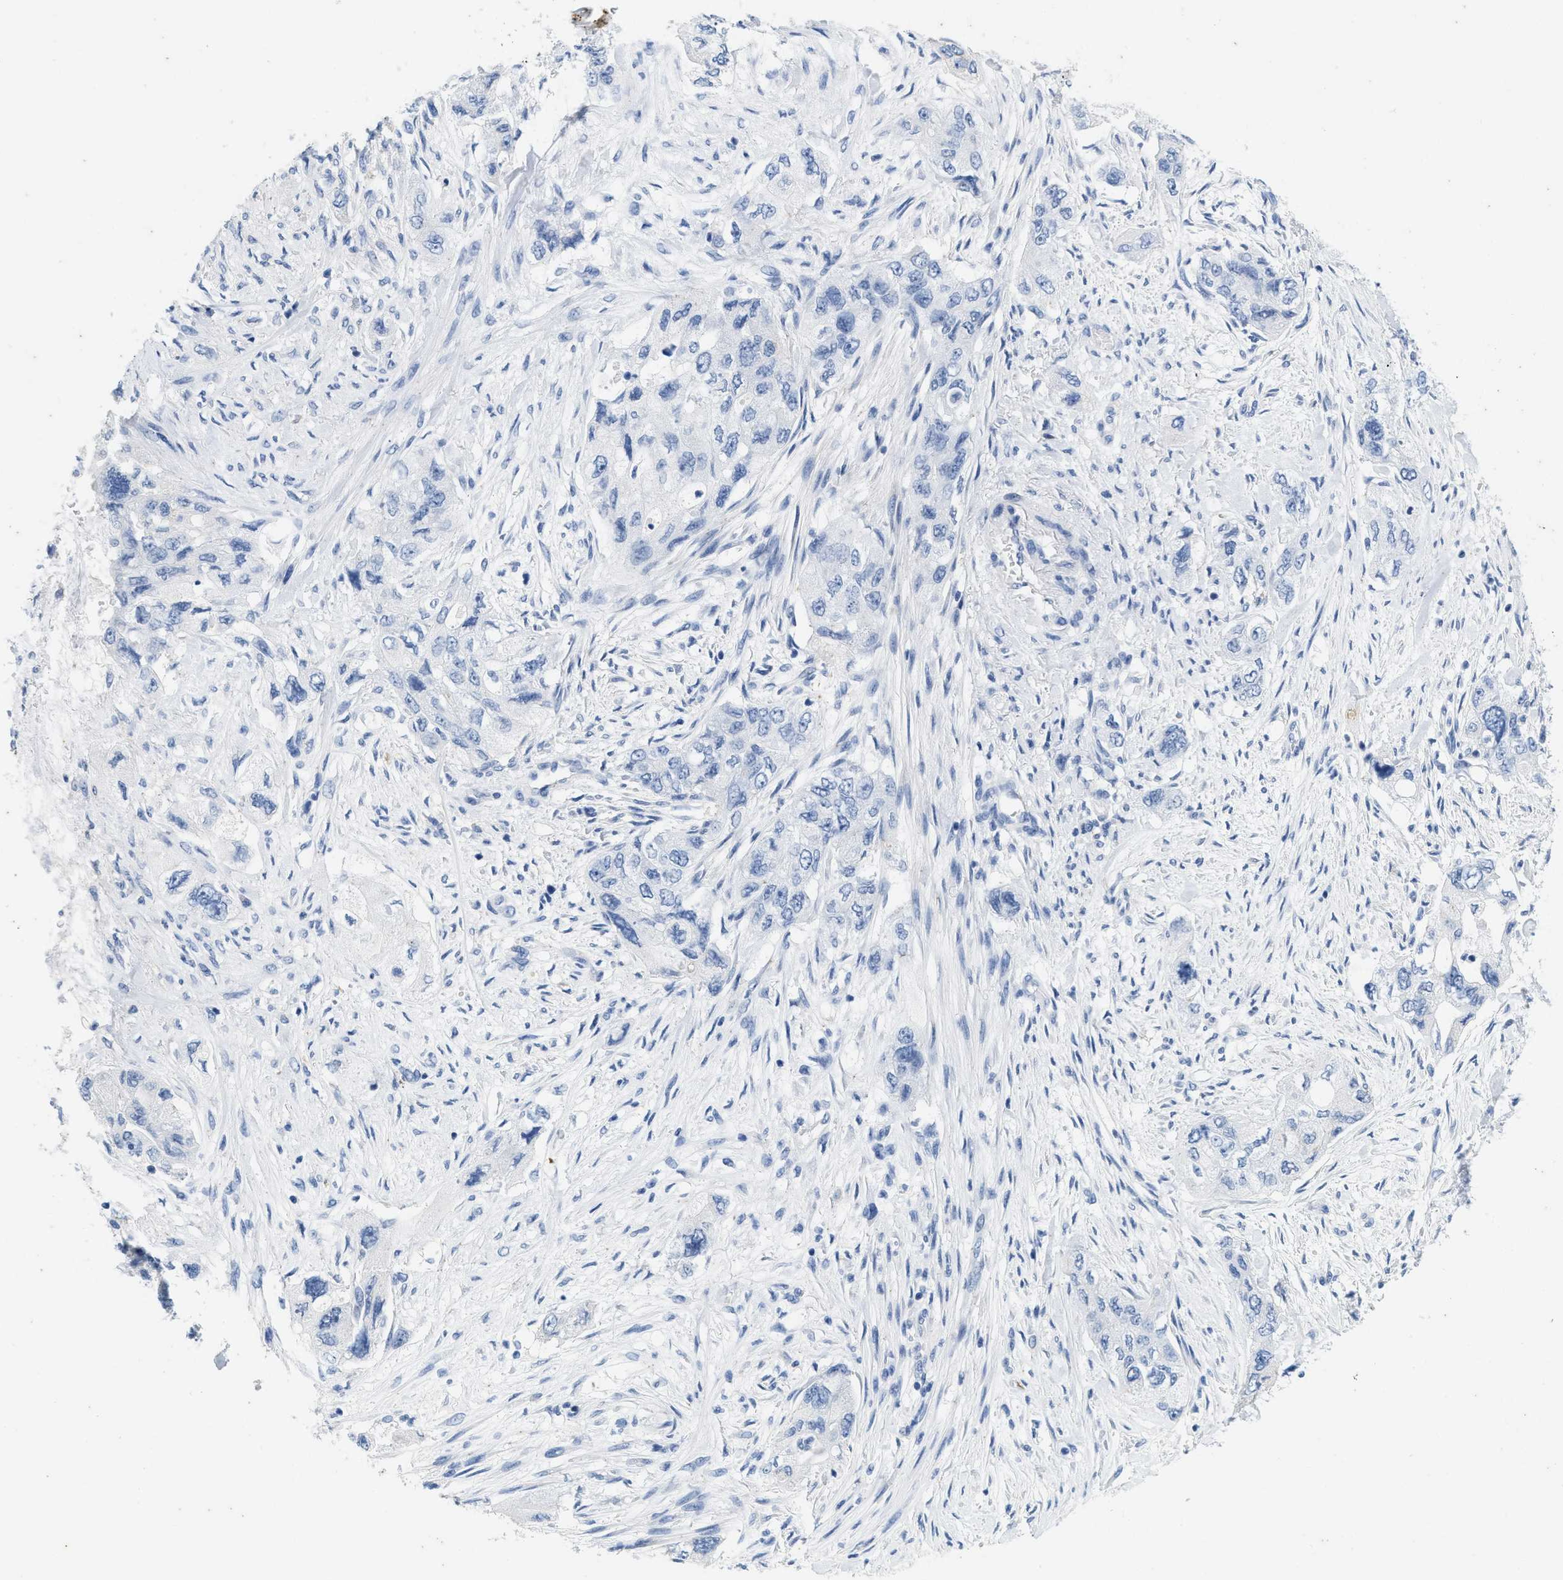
{"staining": {"intensity": "negative", "quantity": "none", "location": "none"}, "tissue": "pancreatic cancer", "cell_type": "Tumor cells", "image_type": "cancer", "snomed": [{"axis": "morphology", "description": "Adenocarcinoma, NOS"}, {"axis": "topography", "description": "Pancreas"}], "caption": "Immunohistochemical staining of pancreatic cancer reveals no significant staining in tumor cells.", "gene": "ABCB11", "patient": {"sex": "female", "age": 73}}